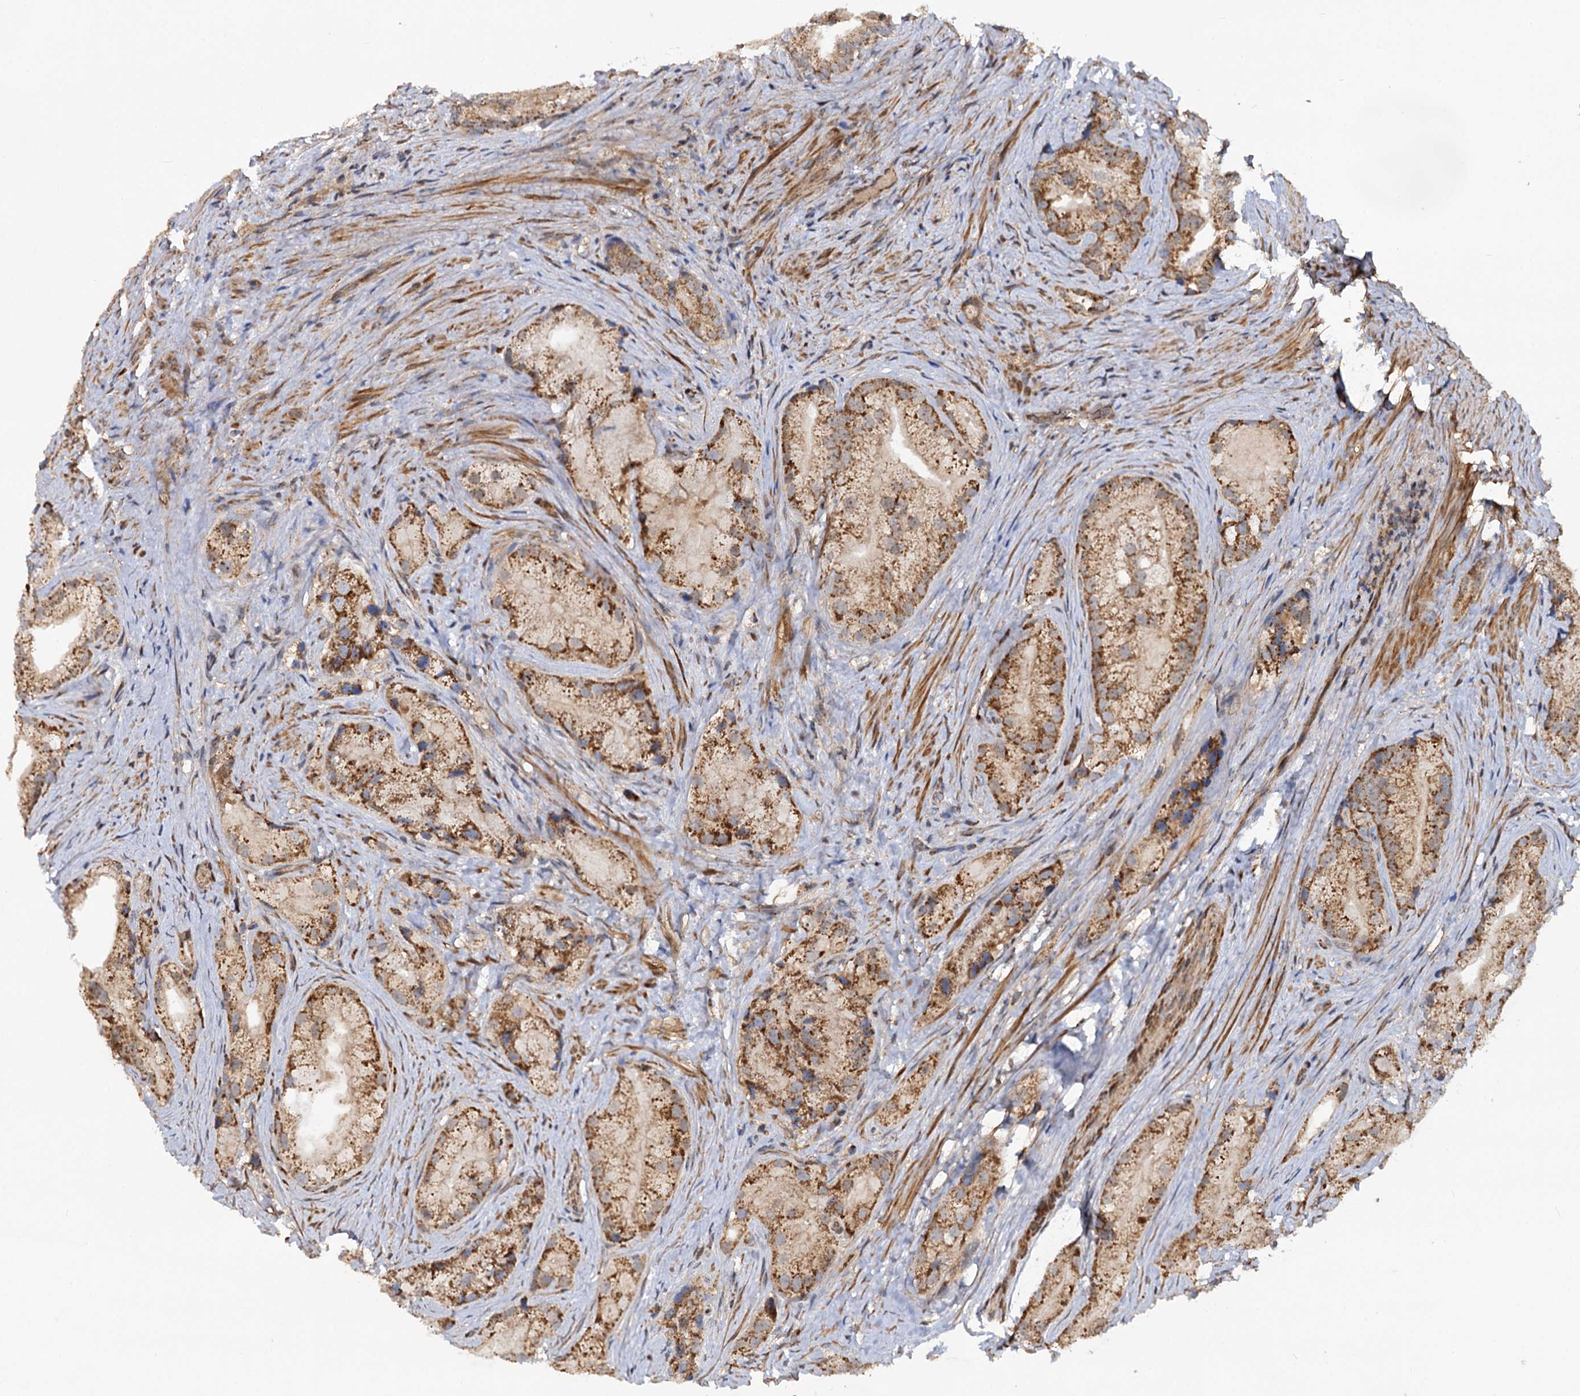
{"staining": {"intensity": "moderate", "quantity": ">75%", "location": "cytoplasmic/membranous"}, "tissue": "prostate cancer", "cell_type": "Tumor cells", "image_type": "cancer", "snomed": [{"axis": "morphology", "description": "Adenocarcinoma, Low grade"}, {"axis": "topography", "description": "Prostate"}], "caption": "A micrograph showing moderate cytoplasmic/membranous positivity in about >75% of tumor cells in adenocarcinoma (low-grade) (prostate), as visualized by brown immunohistochemical staining.", "gene": "CEP76", "patient": {"sex": "male", "age": 71}}